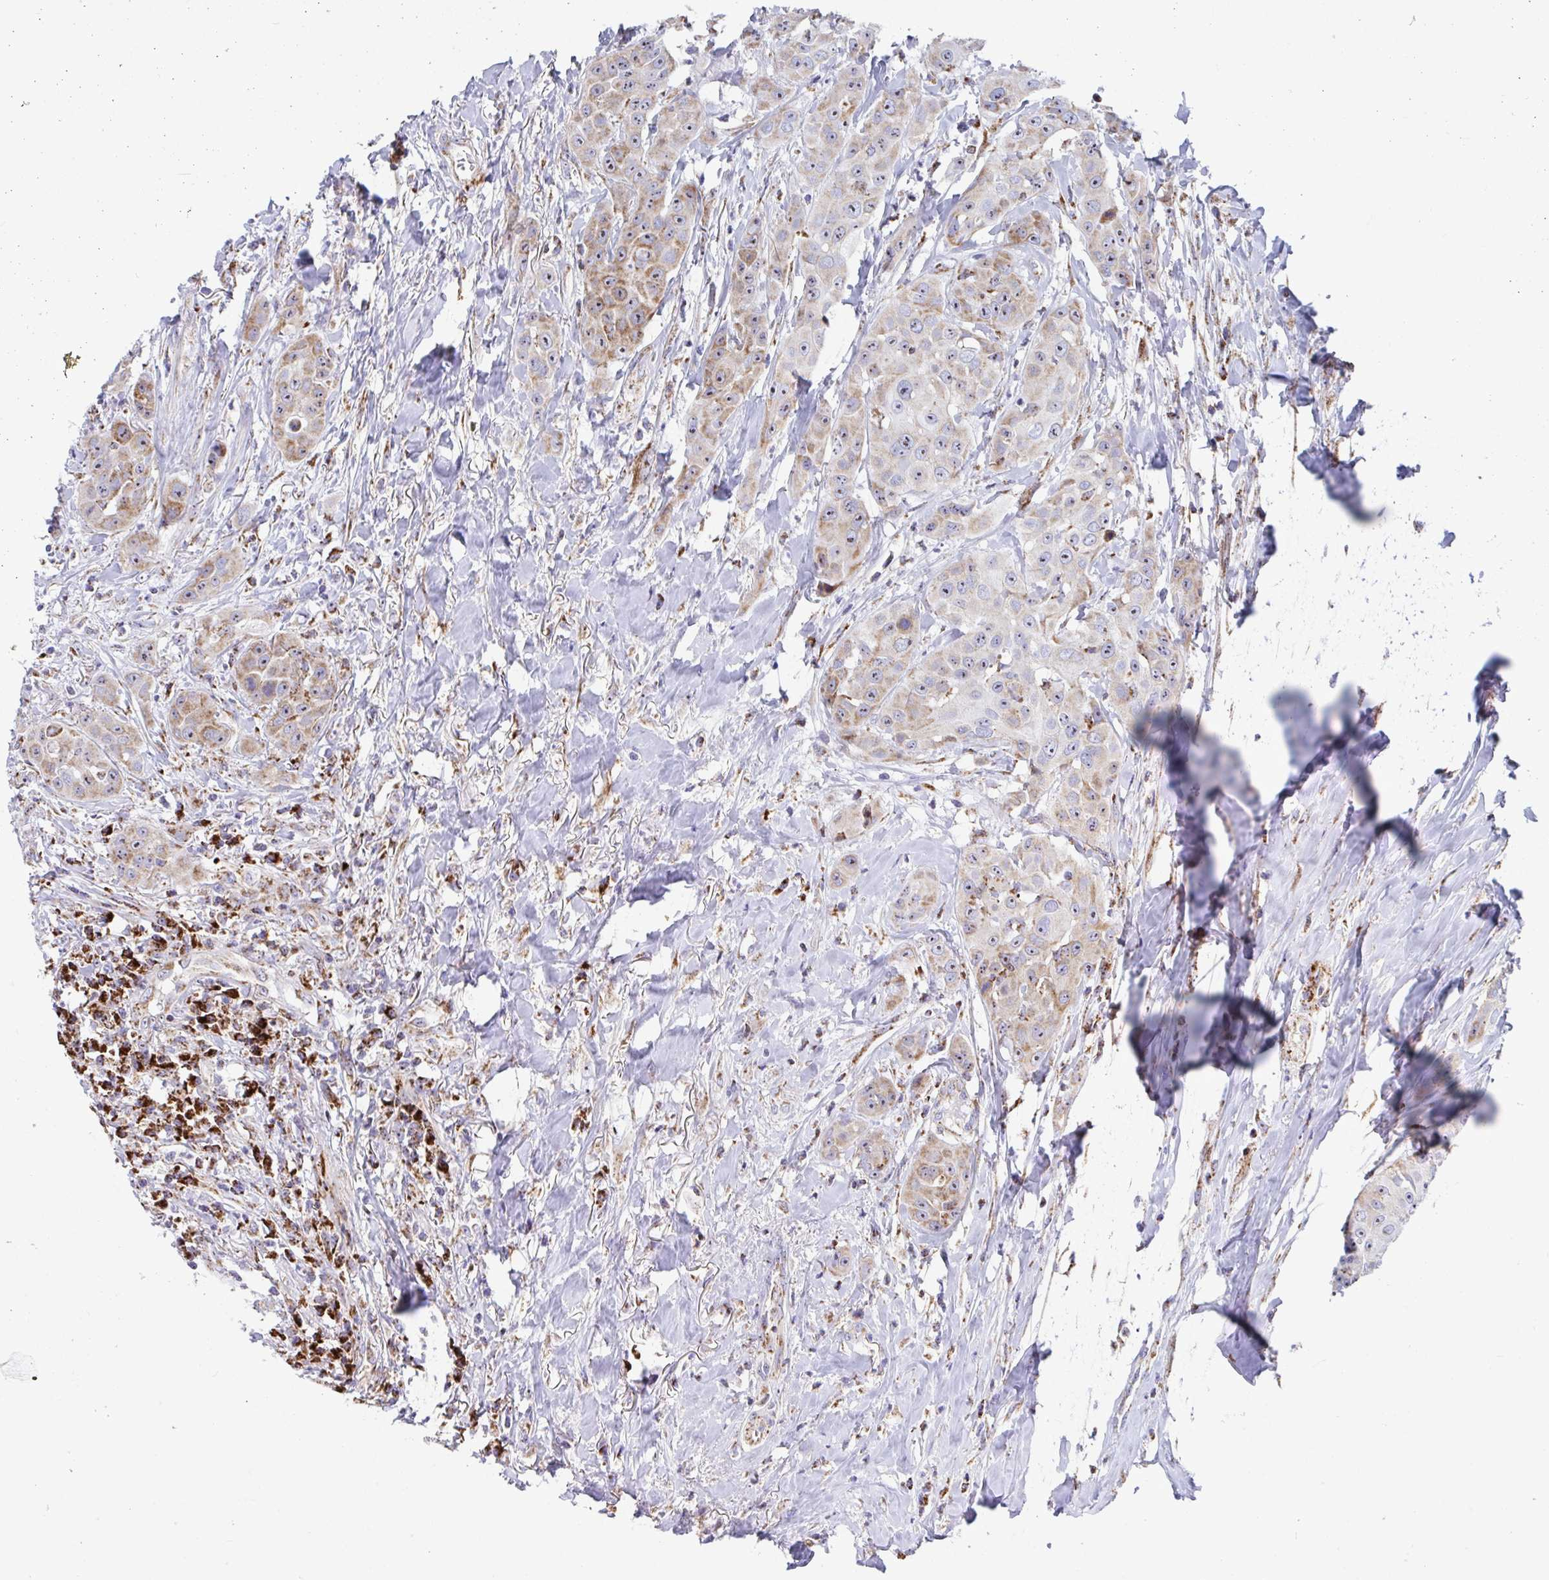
{"staining": {"intensity": "moderate", "quantity": "<25%", "location": "cytoplasmic/membranous"}, "tissue": "head and neck cancer", "cell_type": "Tumor cells", "image_type": "cancer", "snomed": [{"axis": "morphology", "description": "Squamous cell carcinoma, NOS"}, {"axis": "topography", "description": "Head-Neck"}], "caption": "Immunohistochemistry (IHC) image of head and neck squamous cell carcinoma stained for a protein (brown), which exhibits low levels of moderate cytoplasmic/membranous positivity in about <25% of tumor cells.", "gene": "ATP5MJ", "patient": {"sex": "male", "age": 83}}